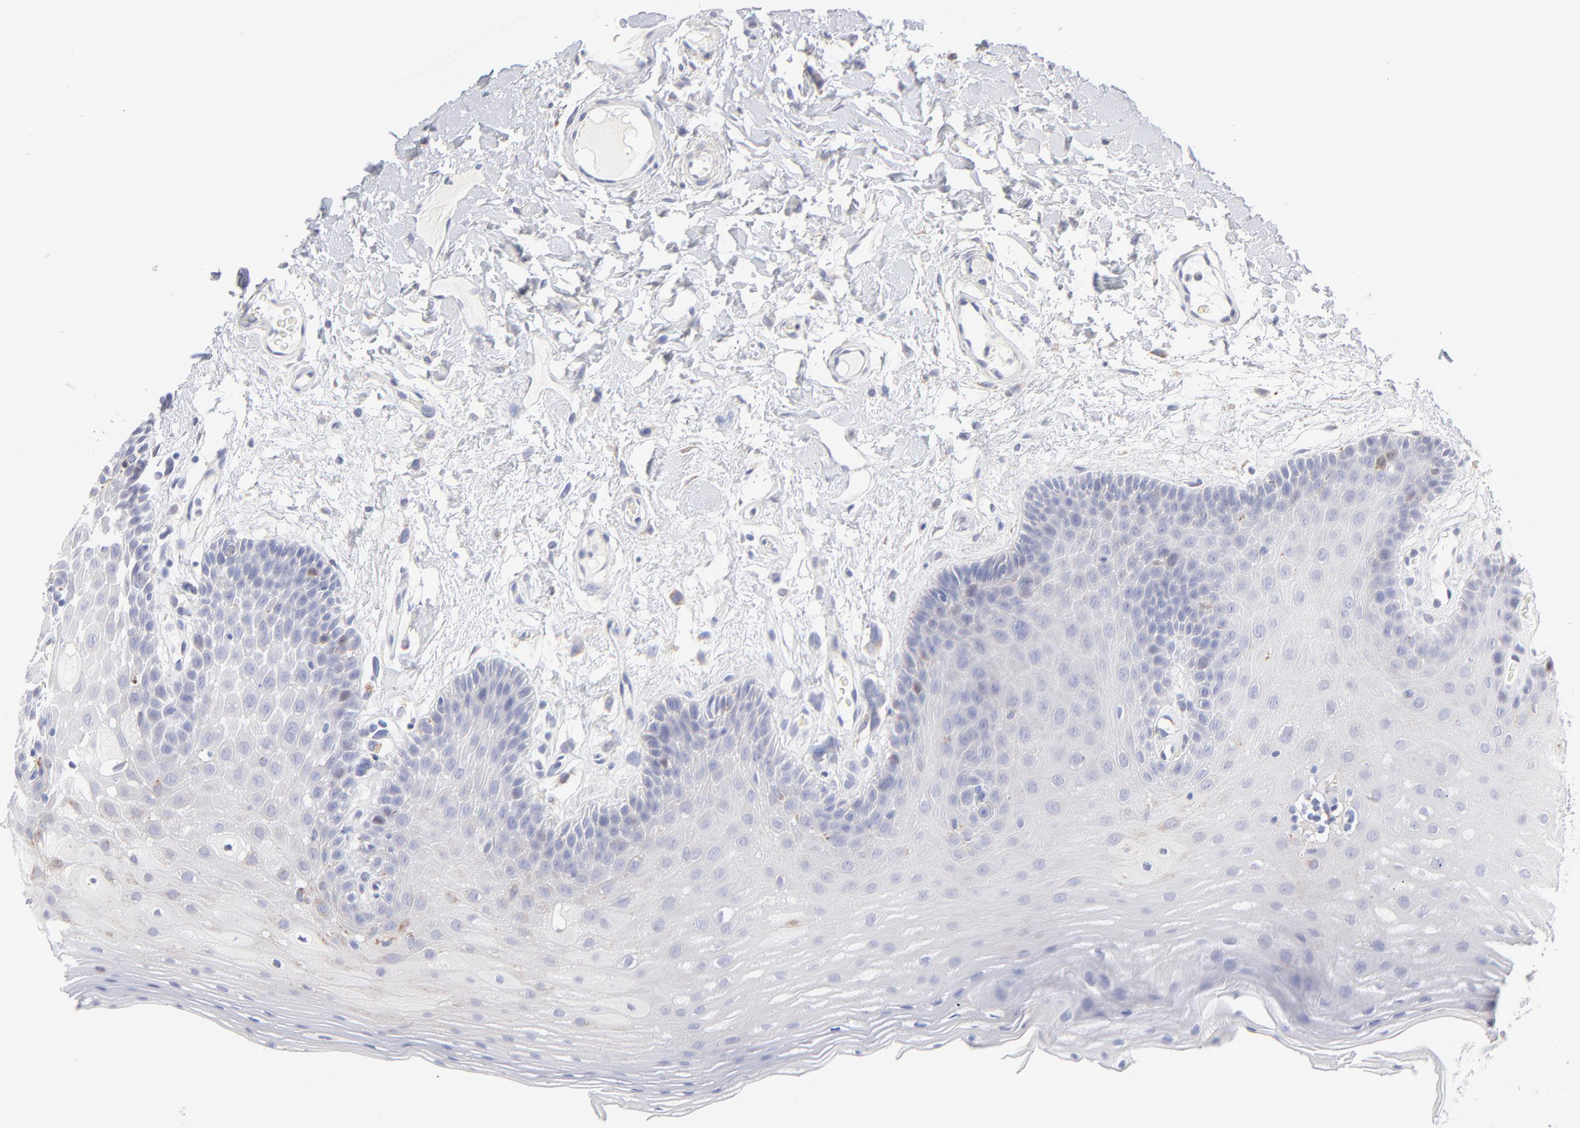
{"staining": {"intensity": "negative", "quantity": "none", "location": "none"}, "tissue": "oral mucosa", "cell_type": "Squamous epithelial cells", "image_type": "normal", "snomed": [{"axis": "morphology", "description": "Normal tissue, NOS"}, {"axis": "morphology", "description": "Squamous cell carcinoma, NOS"}, {"axis": "topography", "description": "Skeletal muscle"}, {"axis": "topography", "description": "Oral tissue"}, {"axis": "topography", "description": "Head-Neck"}], "caption": "Oral mucosa stained for a protein using immunohistochemistry (IHC) displays no staining squamous epithelial cells.", "gene": "TST", "patient": {"sex": "male", "age": 71}}